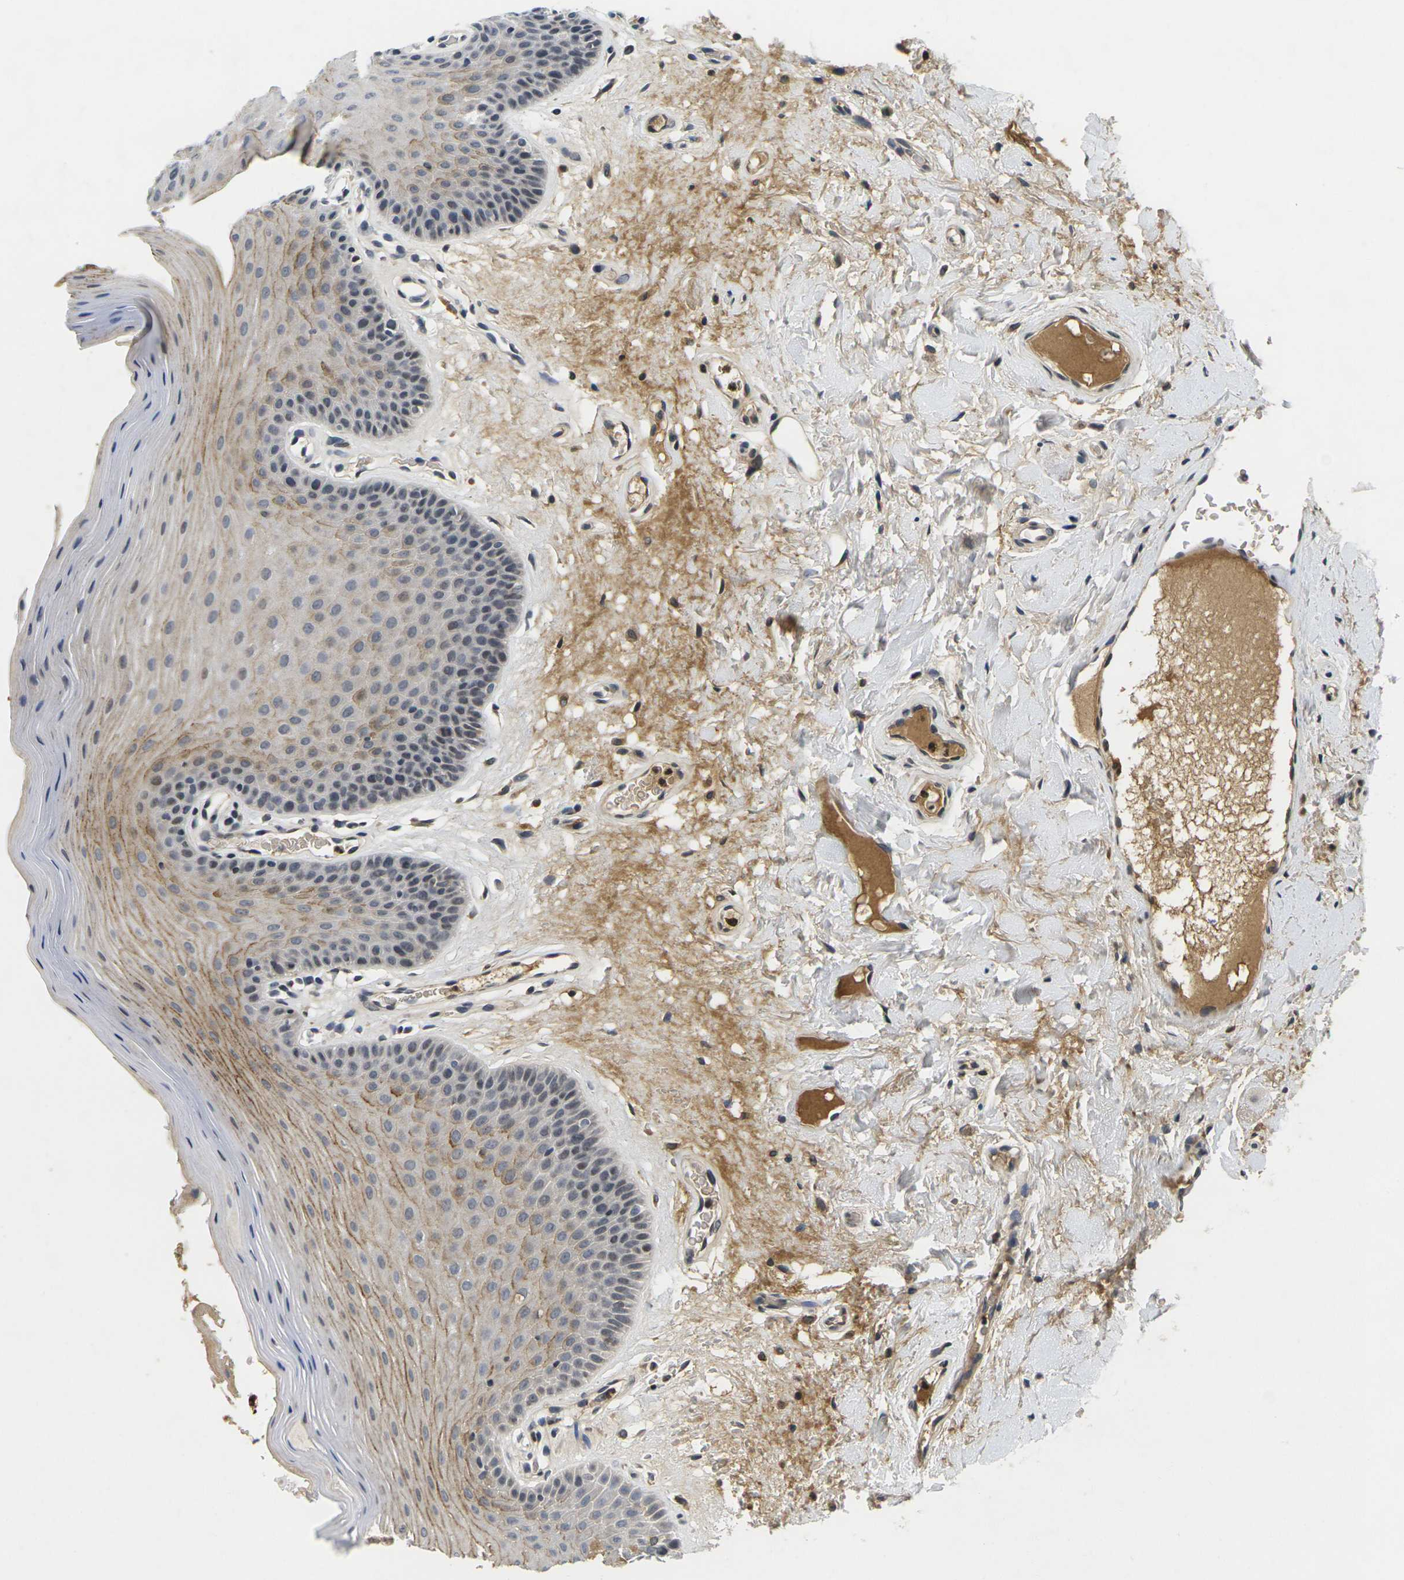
{"staining": {"intensity": "moderate", "quantity": "25%-75%", "location": "cytoplasmic/membranous"}, "tissue": "oral mucosa", "cell_type": "Squamous epithelial cells", "image_type": "normal", "snomed": [{"axis": "morphology", "description": "Normal tissue, NOS"}, {"axis": "morphology", "description": "Squamous cell carcinoma, NOS"}, {"axis": "topography", "description": "Skeletal muscle"}, {"axis": "topography", "description": "Adipose tissue"}, {"axis": "topography", "description": "Vascular tissue"}, {"axis": "topography", "description": "Oral tissue"}, {"axis": "topography", "description": "Peripheral nerve tissue"}, {"axis": "topography", "description": "Head-Neck"}], "caption": "A brown stain labels moderate cytoplasmic/membranous expression of a protein in squamous epithelial cells of unremarkable human oral mucosa. Using DAB (brown) and hematoxylin (blue) stains, captured at high magnification using brightfield microscopy.", "gene": "C1QC", "patient": {"sex": "male", "age": 71}}